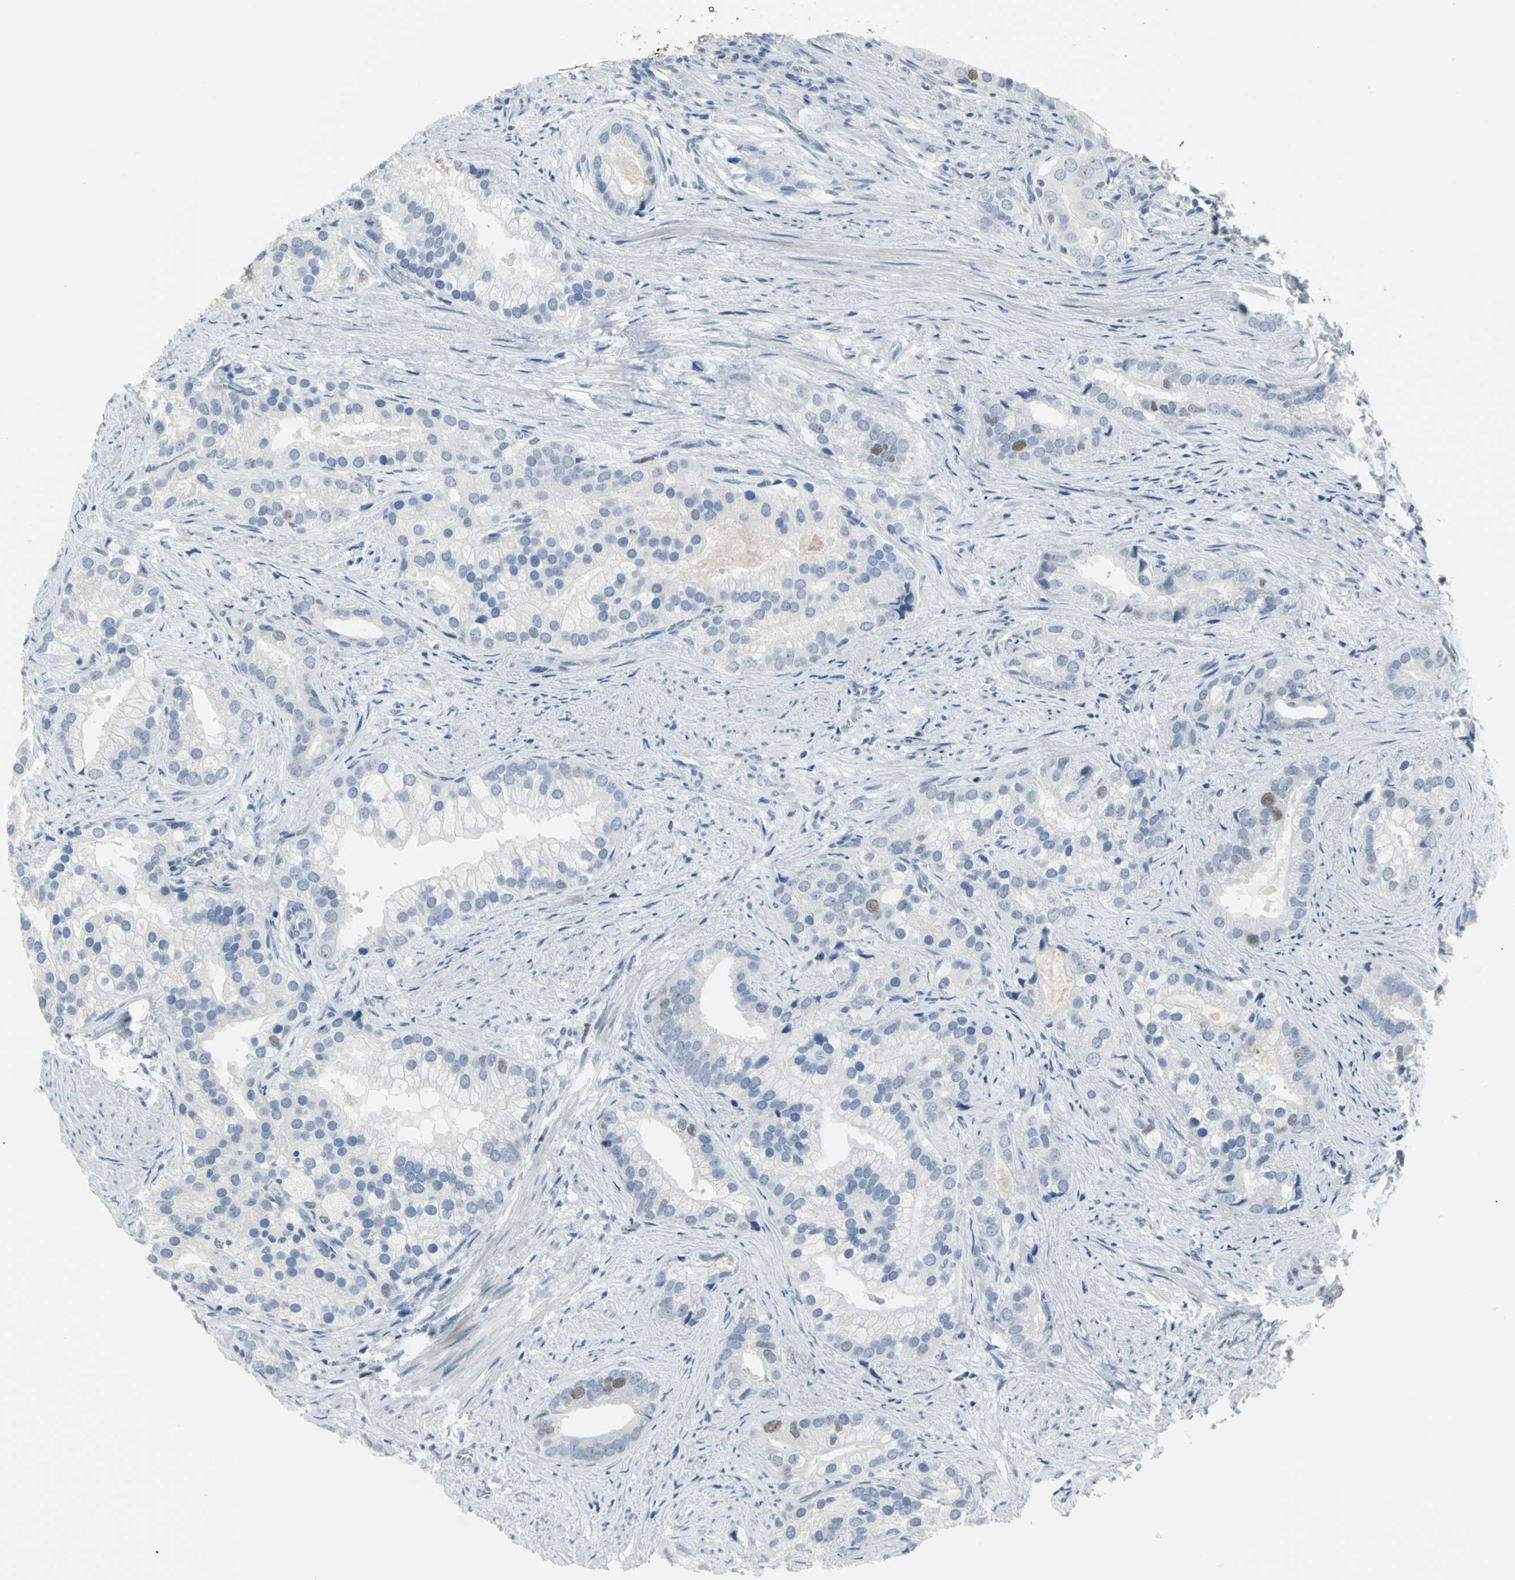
{"staining": {"intensity": "moderate", "quantity": "<25%", "location": "nuclear"}, "tissue": "prostate cancer", "cell_type": "Tumor cells", "image_type": "cancer", "snomed": [{"axis": "morphology", "description": "Adenocarcinoma, Low grade"}, {"axis": "topography", "description": "Prostate"}], "caption": "This photomicrograph demonstrates IHC staining of prostate cancer (low-grade adenocarcinoma), with low moderate nuclear positivity in about <25% of tumor cells.", "gene": "MCM3", "patient": {"sex": "male", "age": 71}}